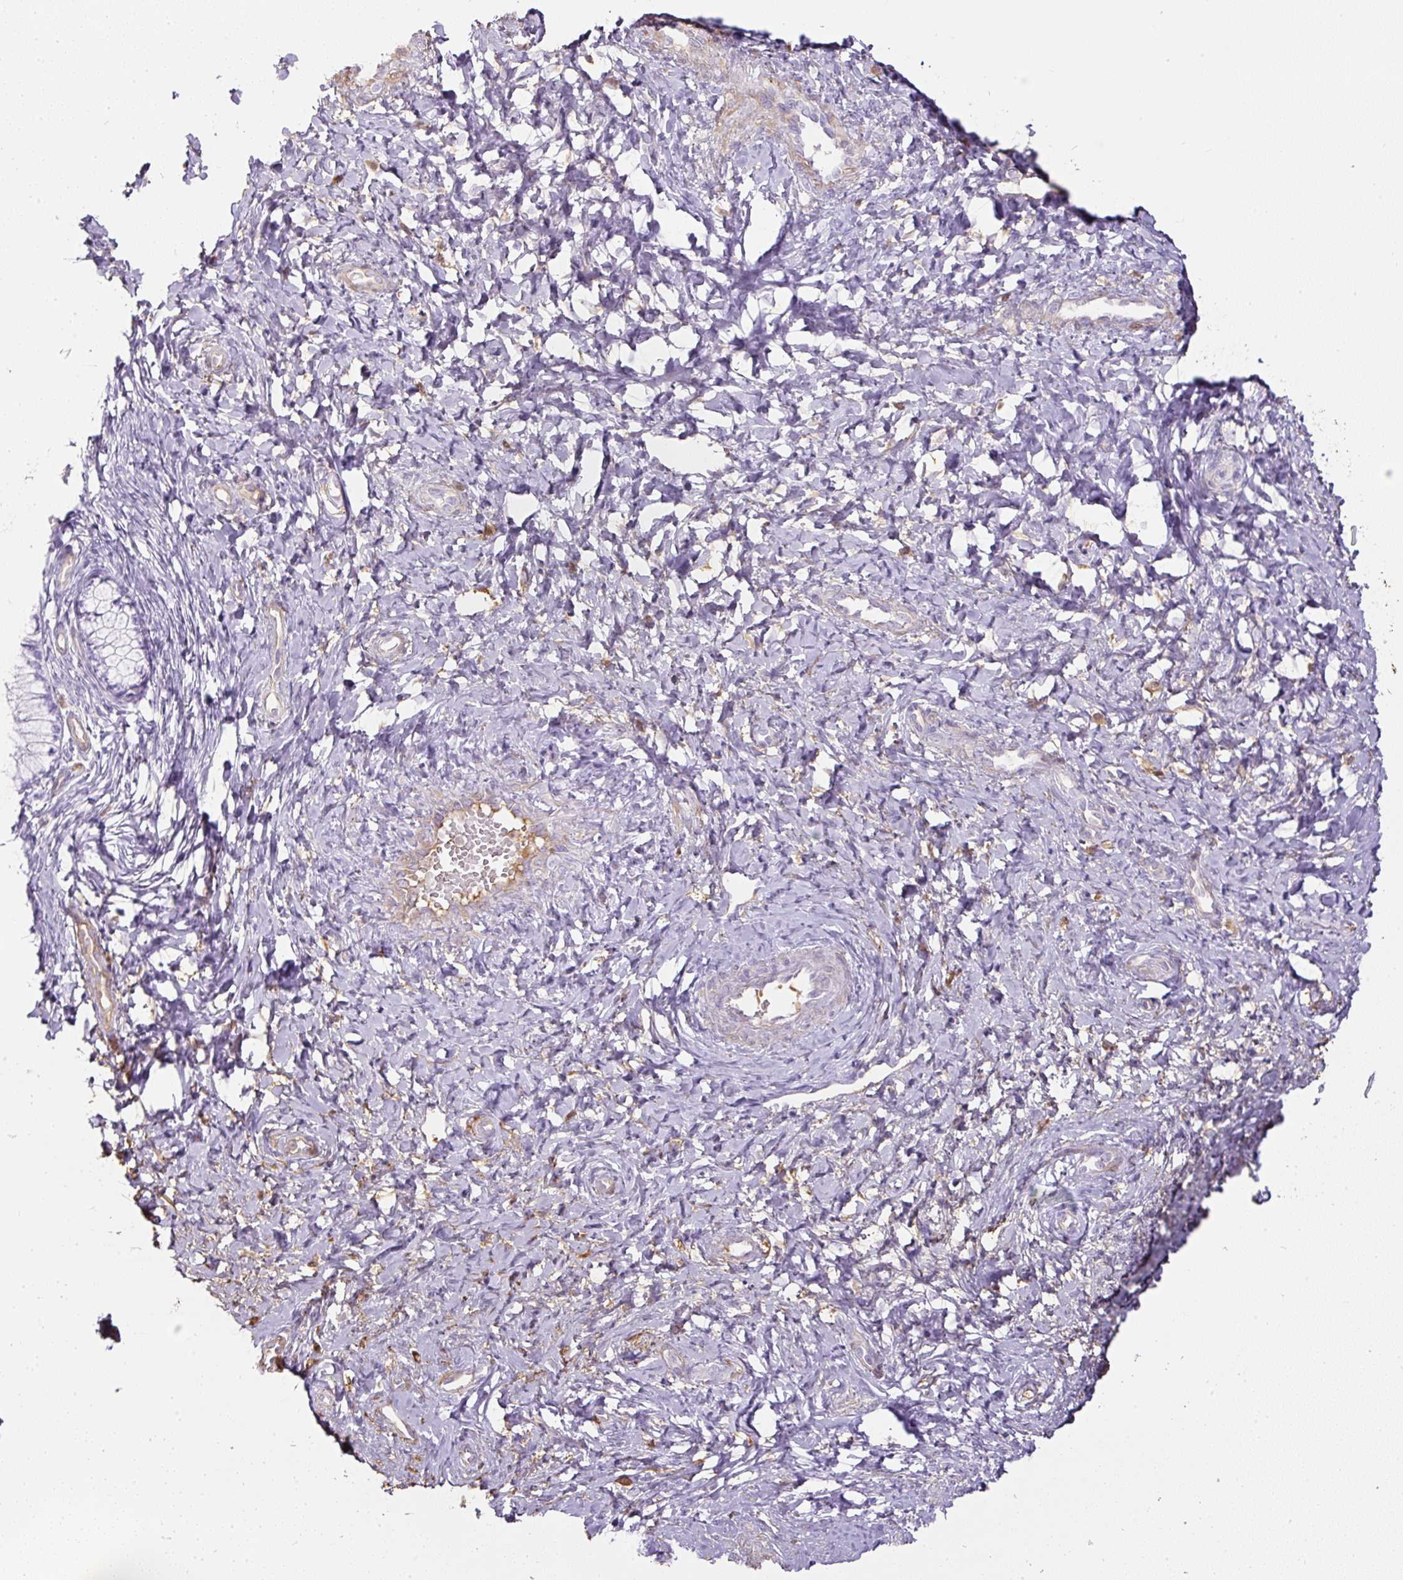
{"staining": {"intensity": "negative", "quantity": "none", "location": "none"}, "tissue": "cervix", "cell_type": "Glandular cells", "image_type": "normal", "snomed": [{"axis": "morphology", "description": "Normal tissue, NOS"}, {"axis": "topography", "description": "Cervix"}], "caption": "The photomicrograph displays no significant expression in glandular cells of cervix. The staining was performed using DAB (3,3'-diaminobenzidine) to visualize the protein expression in brown, while the nuclei were stained in blue with hematoxylin (Magnification: 20x).", "gene": "APOA1", "patient": {"sex": "female", "age": 37}}